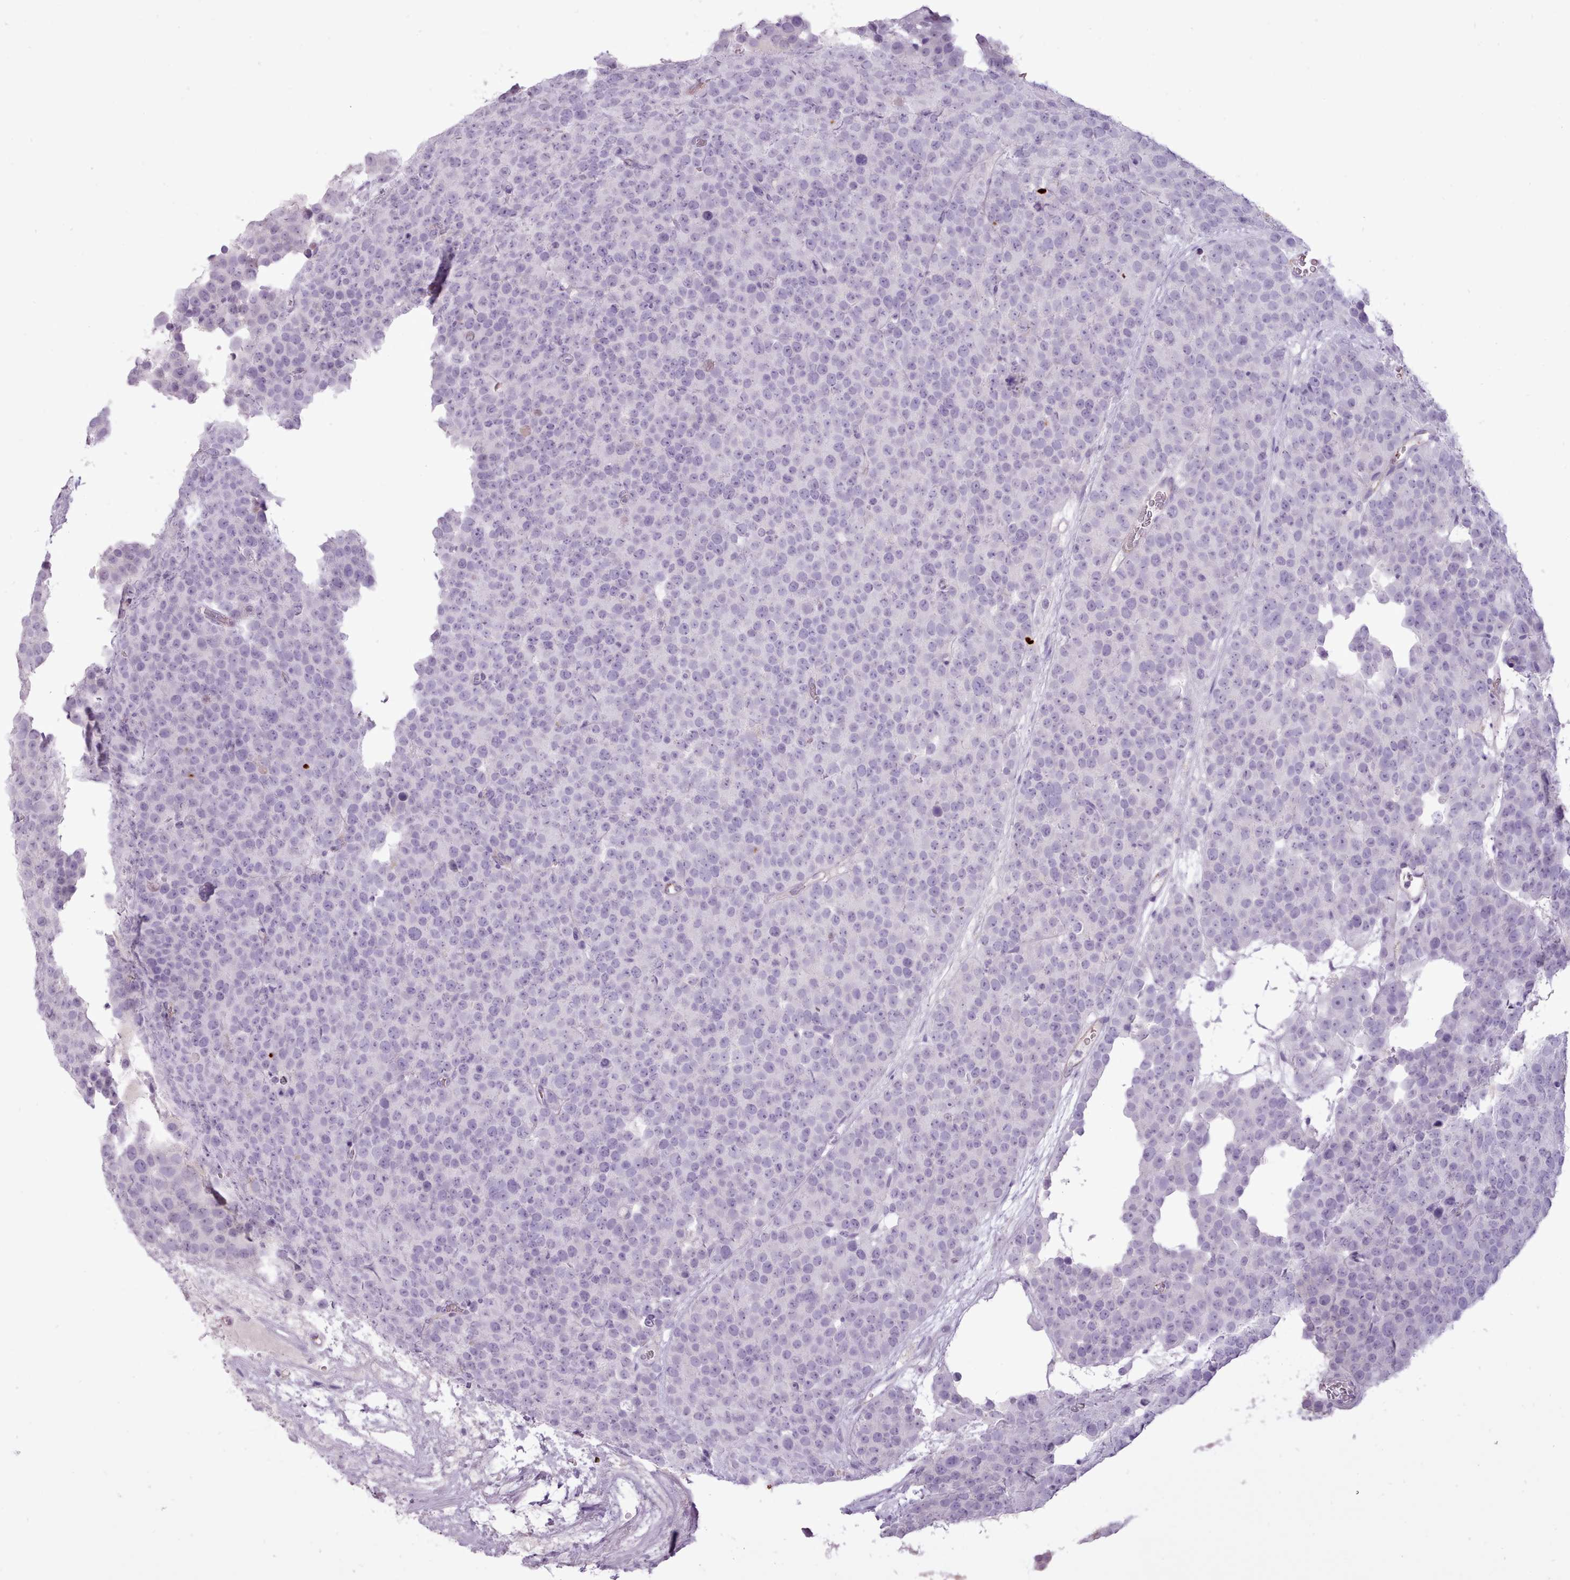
{"staining": {"intensity": "negative", "quantity": "none", "location": "none"}, "tissue": "testis cancer", "cell_type": "Tumor cells", "image_type": "cancer", "snomed": [{"axis": "morphology", "description": "Seminoma, NOS"}, {"axis": "topography", "description": "Testis"}], "caption": "Tumor cells show no significant staining in testis cancer. The staining is performed using DAB brown chromogen with nuclei counter-stained in using hematoxylin.", "gene": "ATRAID", "patient": {"sex": "male", "age": 71}}